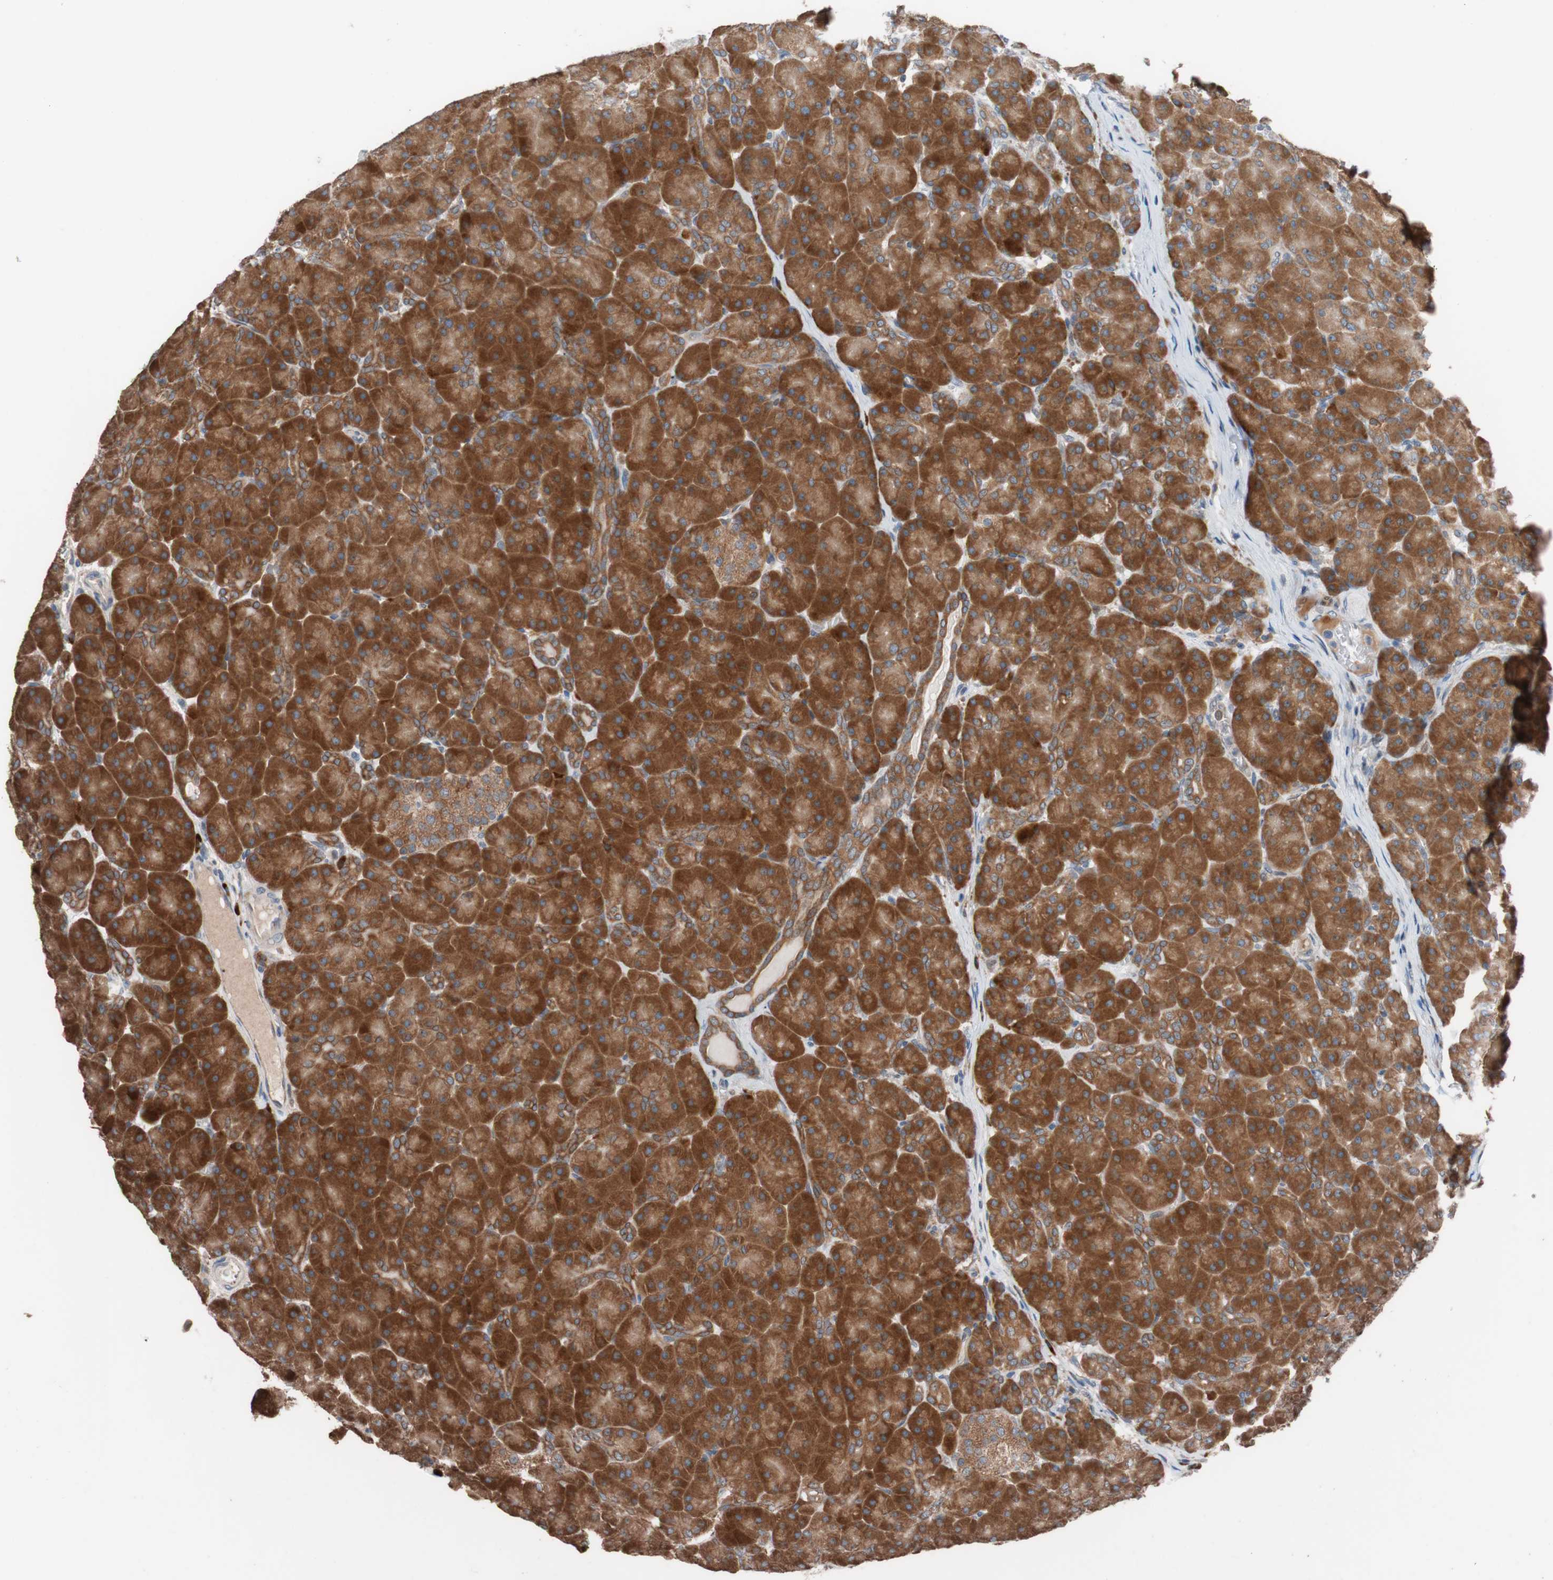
{"staining": {"intensity": "strong", "quantity": ">75%", "location": "cytoplasmic/membranous"}, "tissue": "pancreas", "cell_type": "Exocrine glandular cells", "image_type": "normal", "snomed": [{"axis": "morphology", "description": "Normal tissue, NOS"}, {"axis": "topography", "description": "Pancreas"}], "caption": "A histopathology image of human pancreas stained for a protein demonstrates strong cytoplasmic/membranous brown staining in exocrine glandular cells. The staining is performed using DAB brown chromogen to label protein expression. The nuclei are counter-stained blue using hematoxylin.", "gene": "FAAH", "patient": {"sex": "male", "age": 66}}